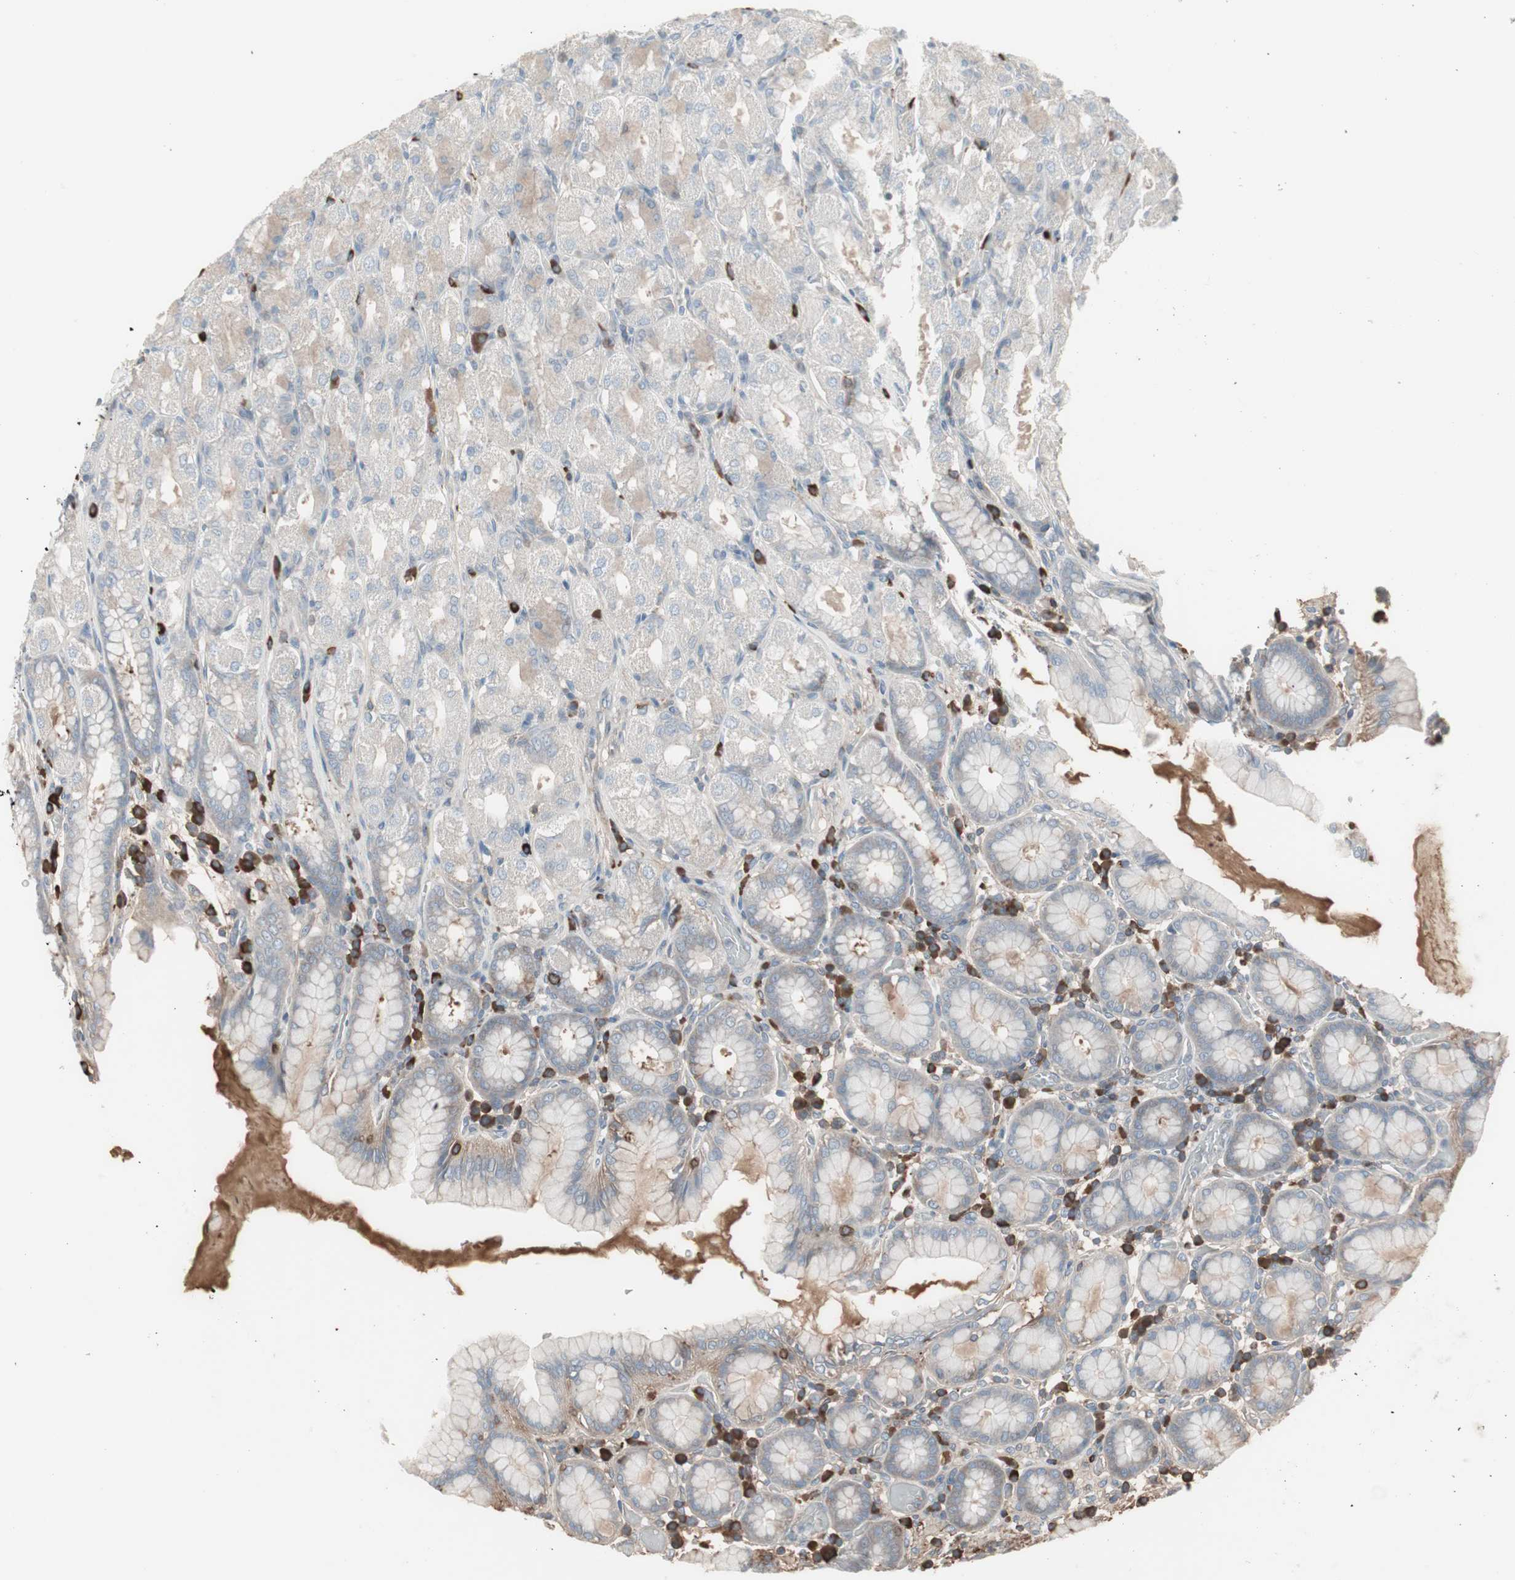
{"staining": {"intensity": "weak", "quantity": "25%-75%", "location": "cytoplasmic/membranous"}, "tissue": "stomach", "cell_type": "Glandular cells", "image_type": "normal", "snomed": [{"axis": "morphology", "description": "Normal tissue, NOS"}, {"axis": "topography", "description": "Stomach, upper"}], "caption": "DAB immunohistochemical staining of benign human stomach reveals weak cytoplasmic/membranous protein positivity in approximately 25%-75% of glandular cells. (Brightfield microscopy of DAB IHC at high magnification).", "gene": "ZSCAN32", "patient": {"sex": "male", "age": 68}}